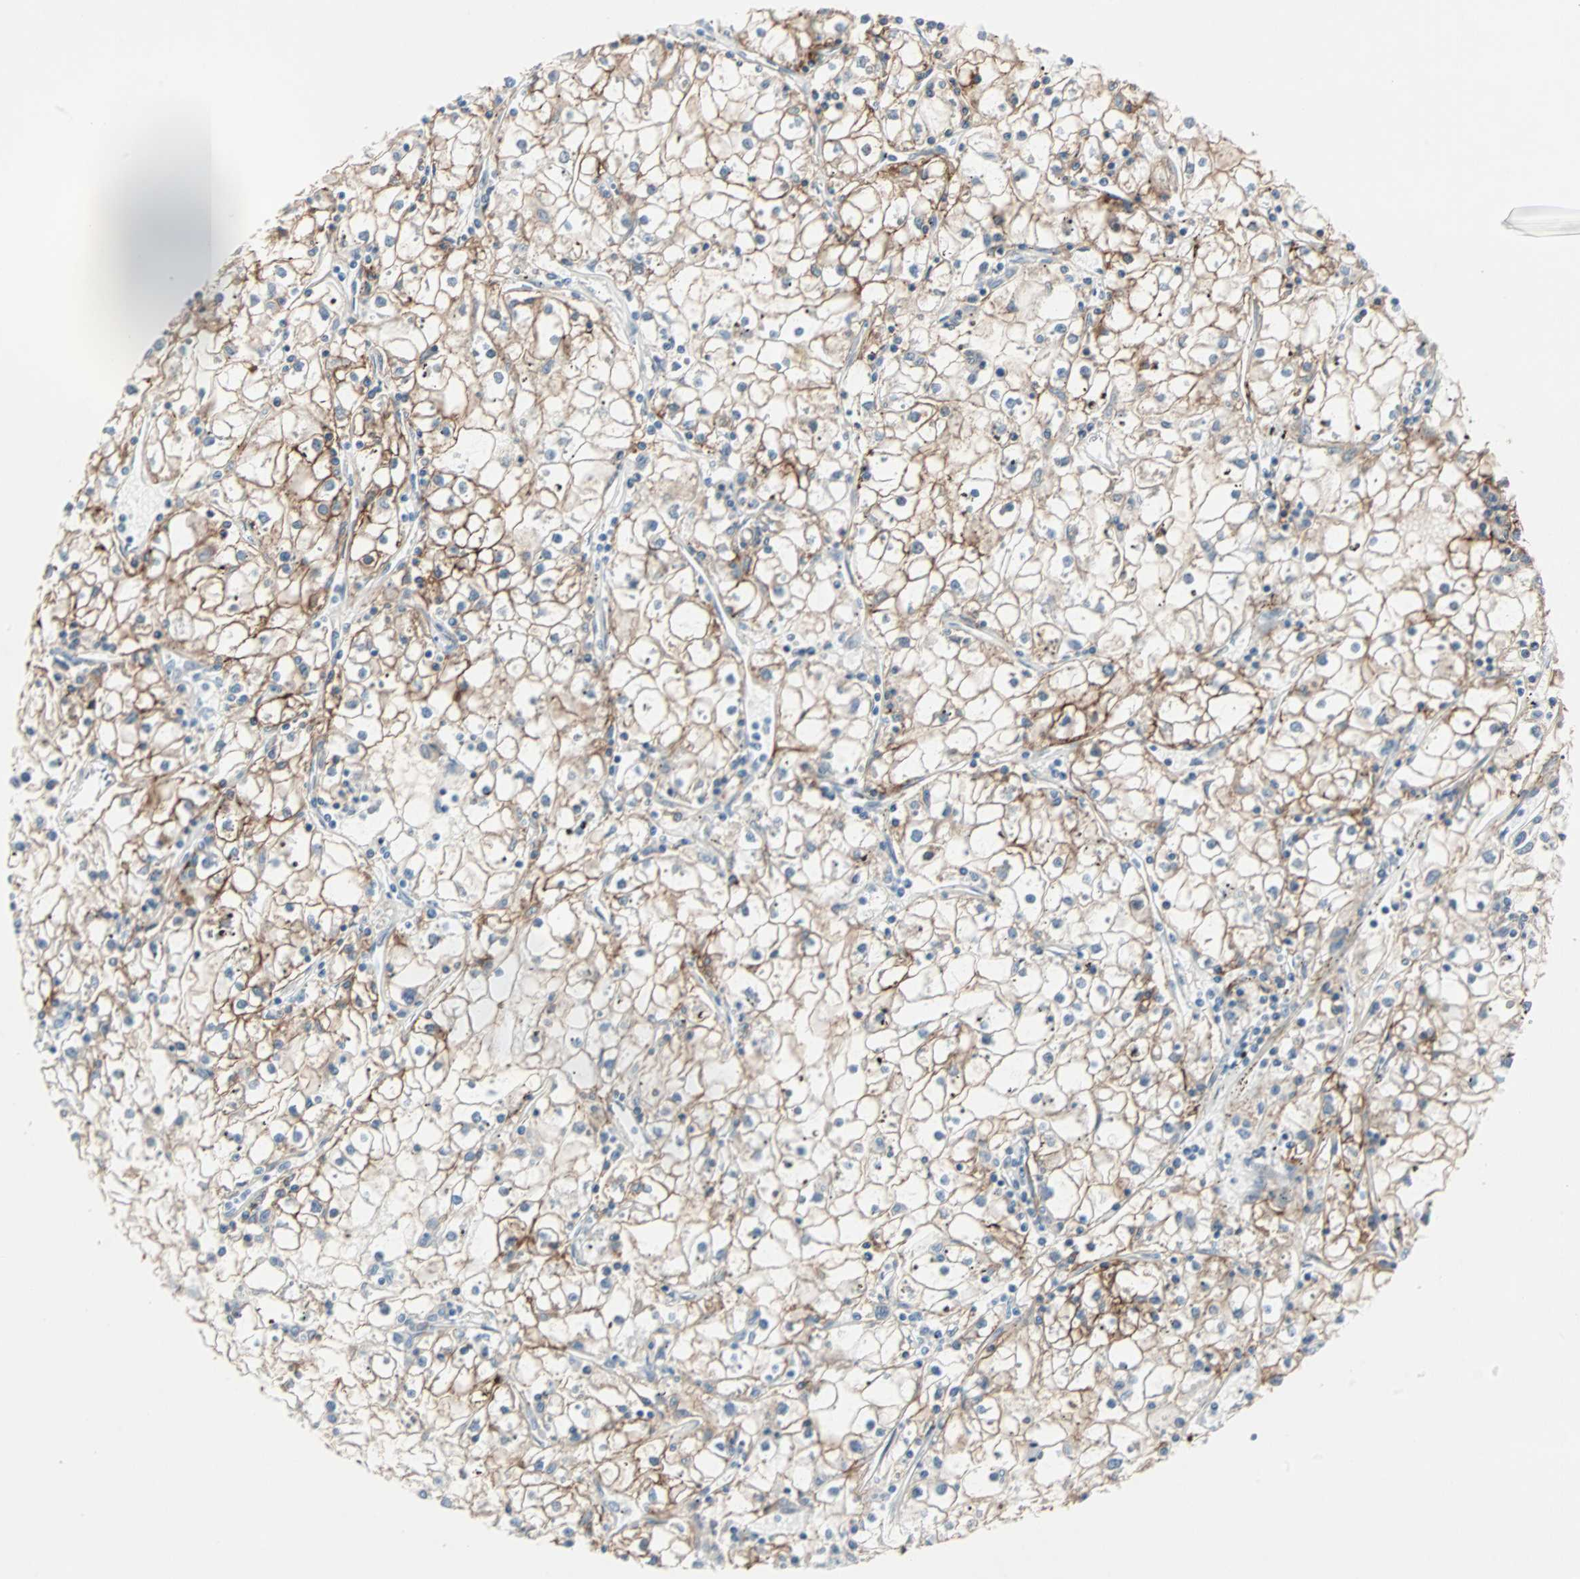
{"staining": {"intensity": "strong", "quantity": "25%-75%", "location": "cytoplasmic/membranous"}, "tissue": "renal cancer", "cell_type": "Tumor cells", "image_type": "cancer", "snomed": [{"axis": "morphology", "description": "Adenocarcinoma, NOS"}, {"axis": "topography", "description": "Kidney"}], "caption": "DAB immunohistochemical staining of adenocarcinoma (renal) exhibits strong cytoplasmic/membranous protein positivity in about 25%-75% of tumor cells.", "gene": "CAND2", "patient": {"sex": "male", "age": 56}}